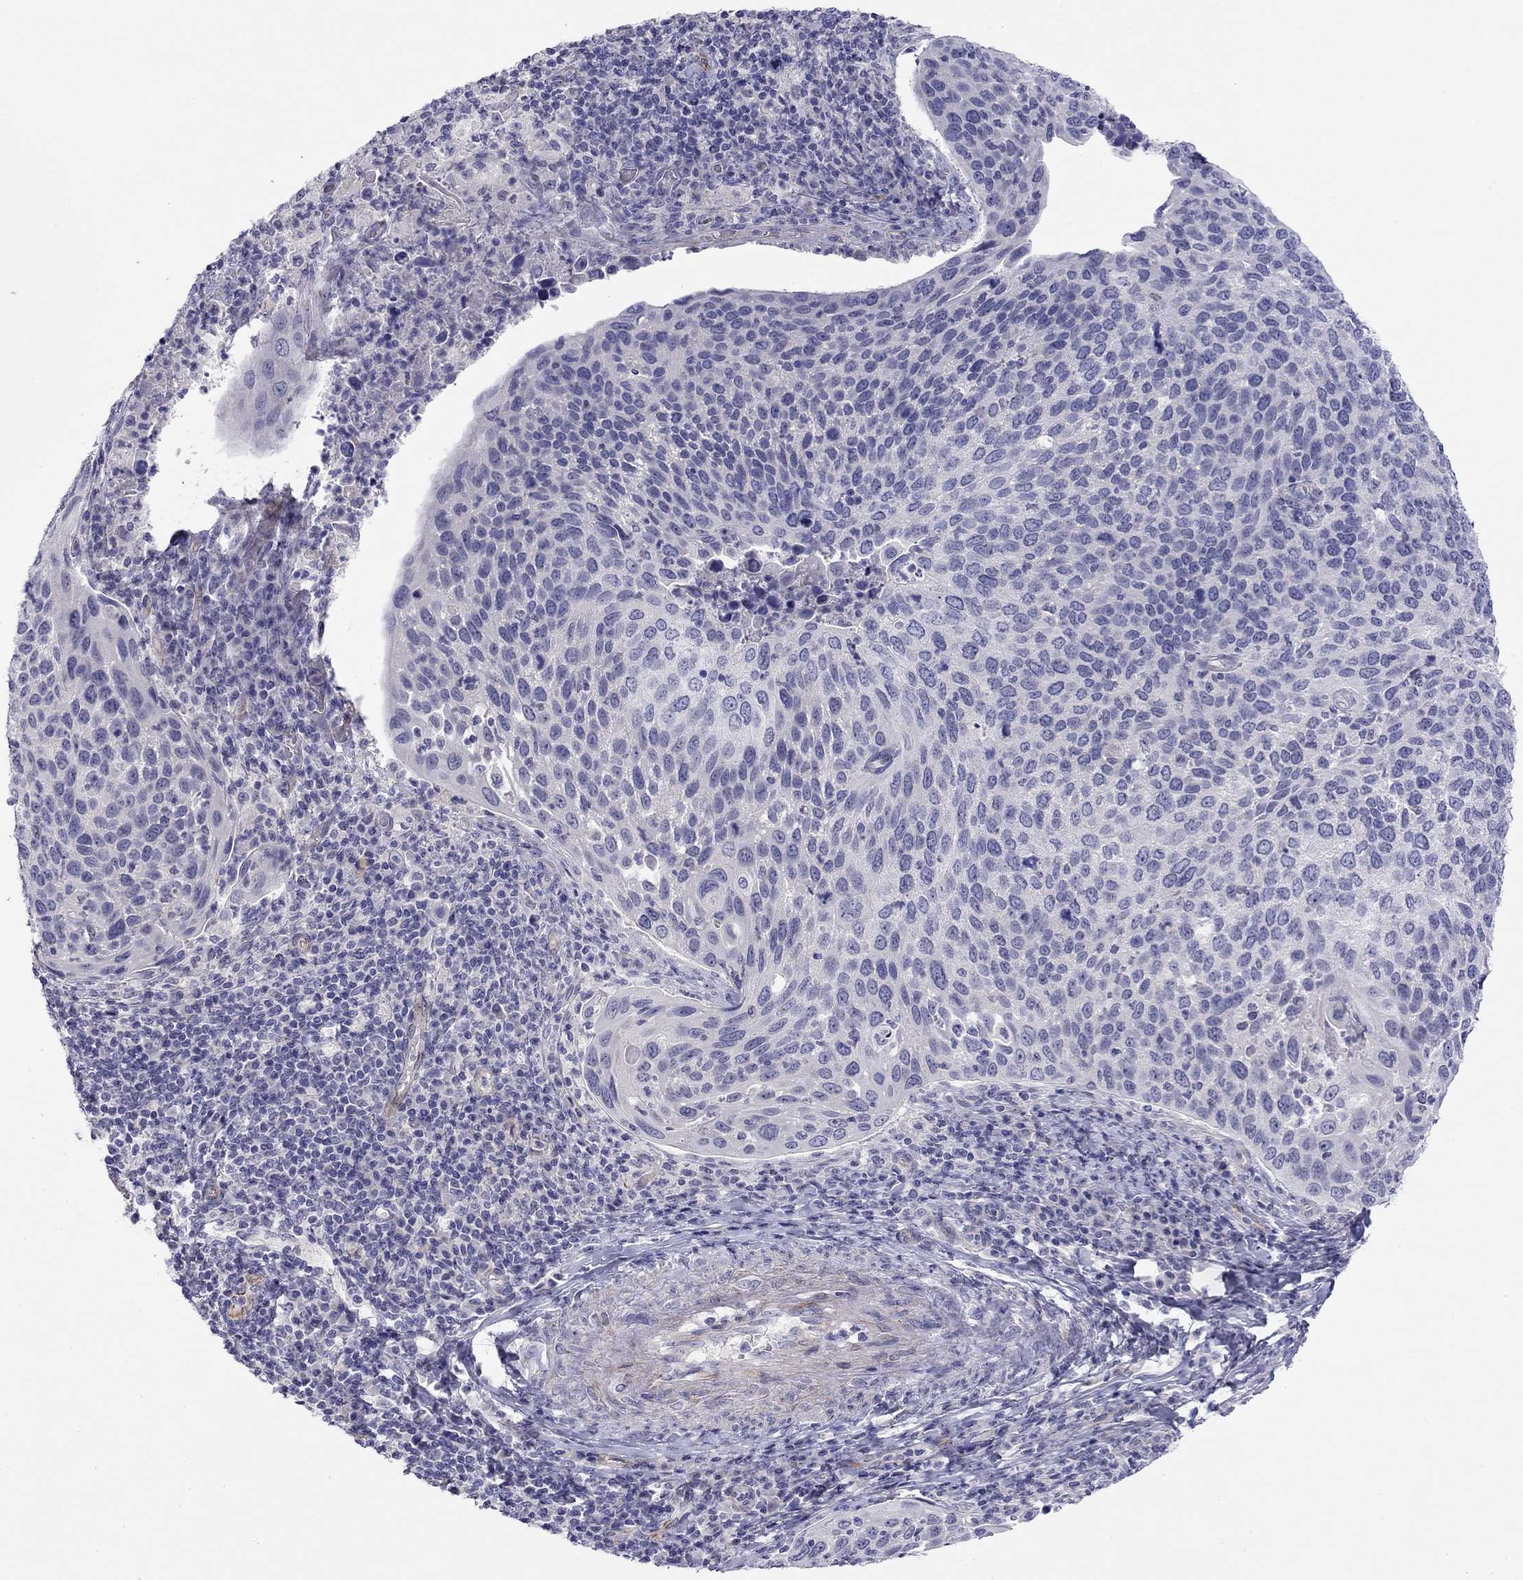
{"staining": {"intensity": "negative", "quantity": "none", "location": "none"}, "tissue": "cervical cancer", "cell_type": "Tumor cells", "image_type": "cancer", "snomed": [{"axis": "morphology", "description": "Squamous cell carcinoma, NOS"}, {"axis": "topography", "description": "Cervix"}], "caption": "High magnification brightfield microscopy of cervical squamous cell carcinoma stained with DAB (3,3'-diaminobenzidine) (brown) and counterstained with hematoxylin (blue): tumor cells show no significant staining.", "gene": "RTL1", "patient": {"sex": "female", "age": 54}}